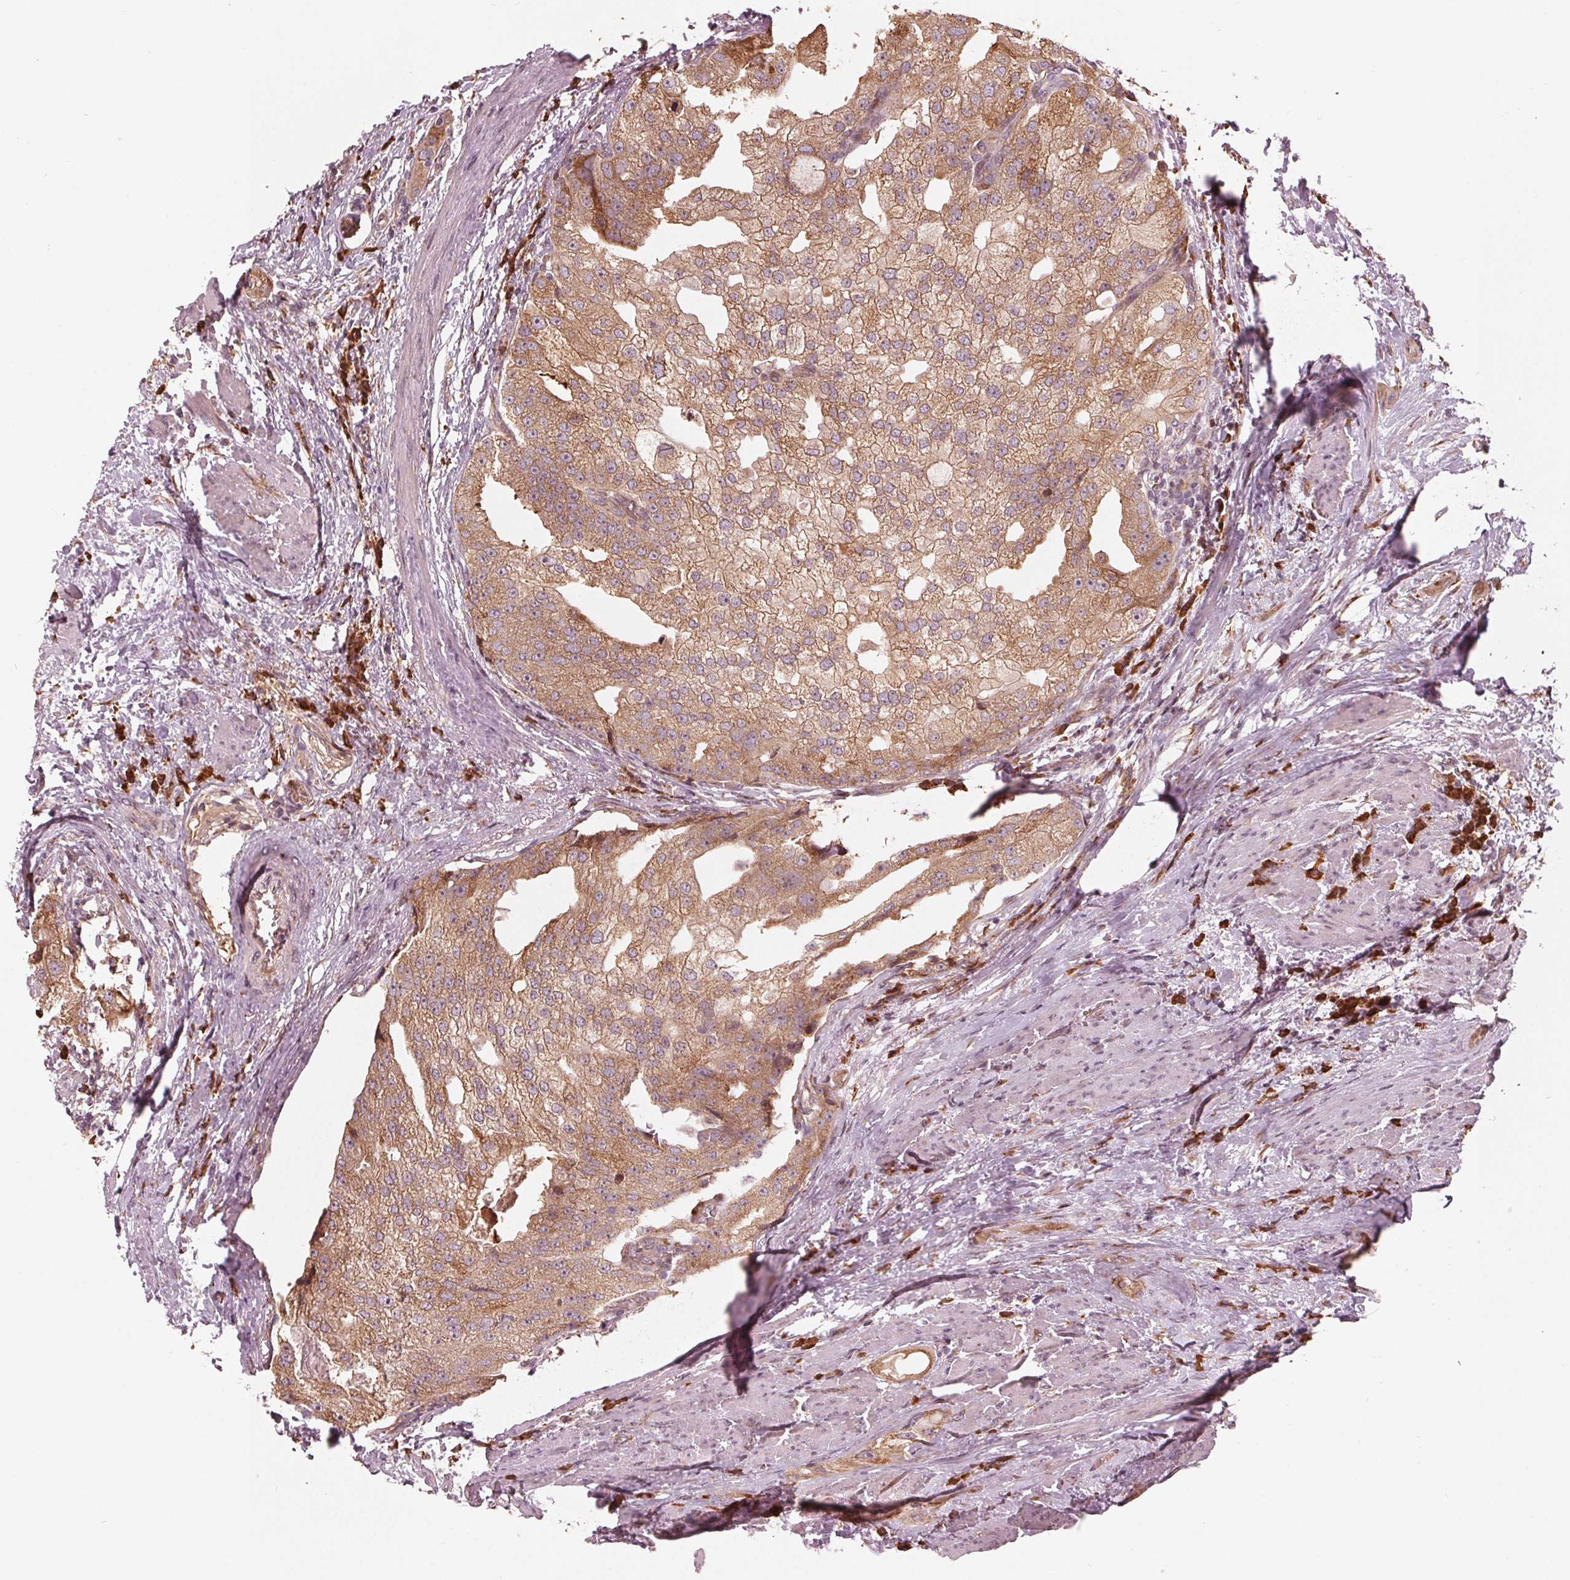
{"staining": {"intensity": "moderate", "quantity": ">75%", "location": "cytoplasmic/membranous"}, "tissue": "prostate cancer", "cell_type": "Tumor cells", "image_type": "cancer", "snomed": [{"axis": "morphology", "description": "Adenocarcinoma, High grade"}, {"axis": "topography", "description": "Prostate"}], "caption": "A medium amount of moderate cytoplasmic/membranous staining is appreciated in about >75% of tumor cells in prostate adenocarcinoma (high-grade) tissue.", "gene": "CMIP", "patient": {"sex": "male", "age": 70}}